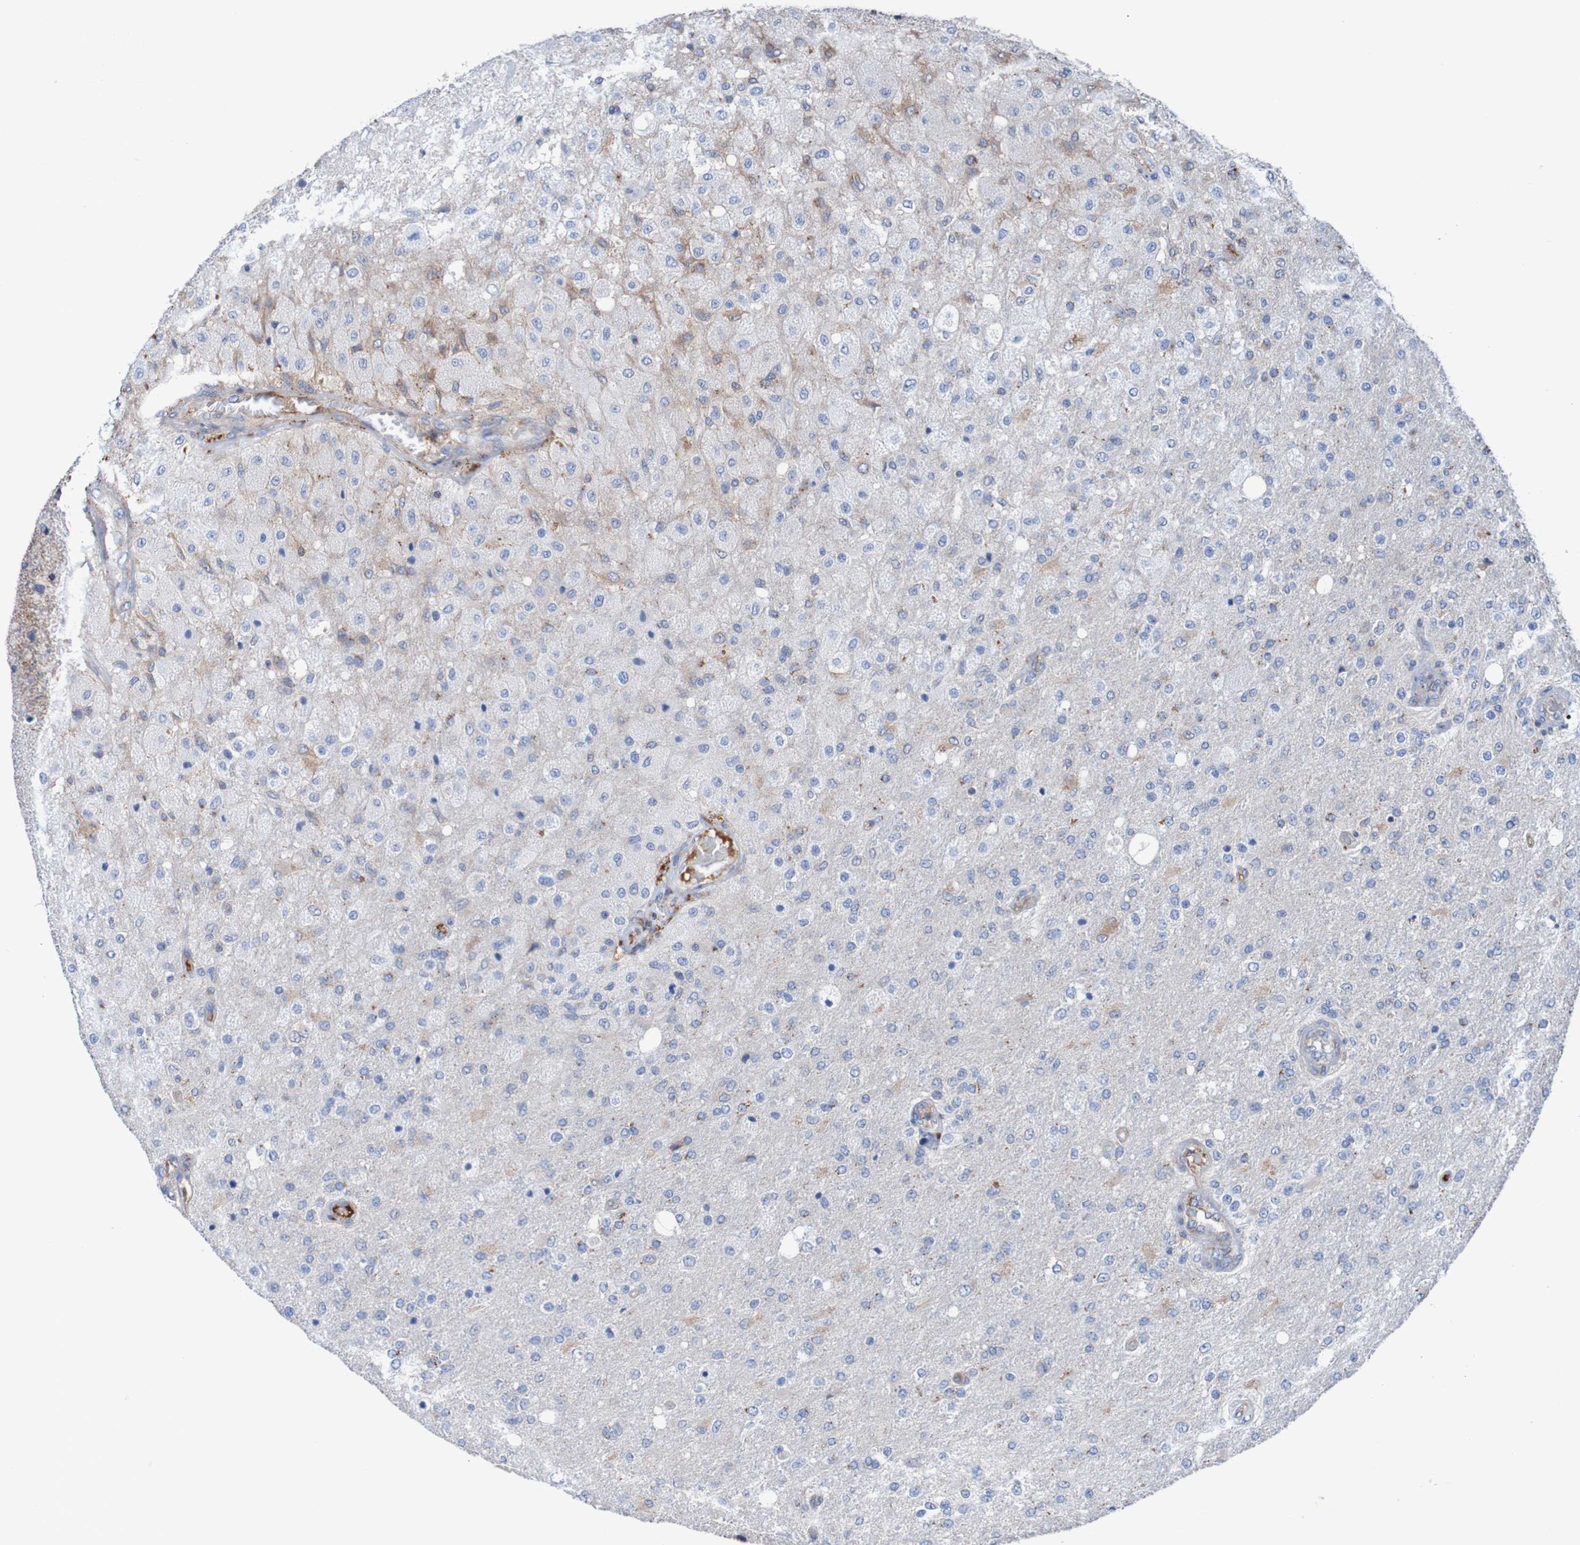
{"staining": {"intensity": "negative", "quantity": "none", "location": "none"}, "tissue": "glioma", "cell_type": "Tumor cells", "image_type": "cancer", "snomed": [{"axis": "morphology", "description": "Normal tissue, NOS"}, {"axis": "morphology", "description": "Glioma, malignant, High grade"}, {"axis": "topography", "description": "Cerebral cortex"}], "caption": "Tumor cells are negative for protein expression in human malignant glioma (high-grade).", "gene": "RIGI", "patient": {"sex": "male", "age": 77}}